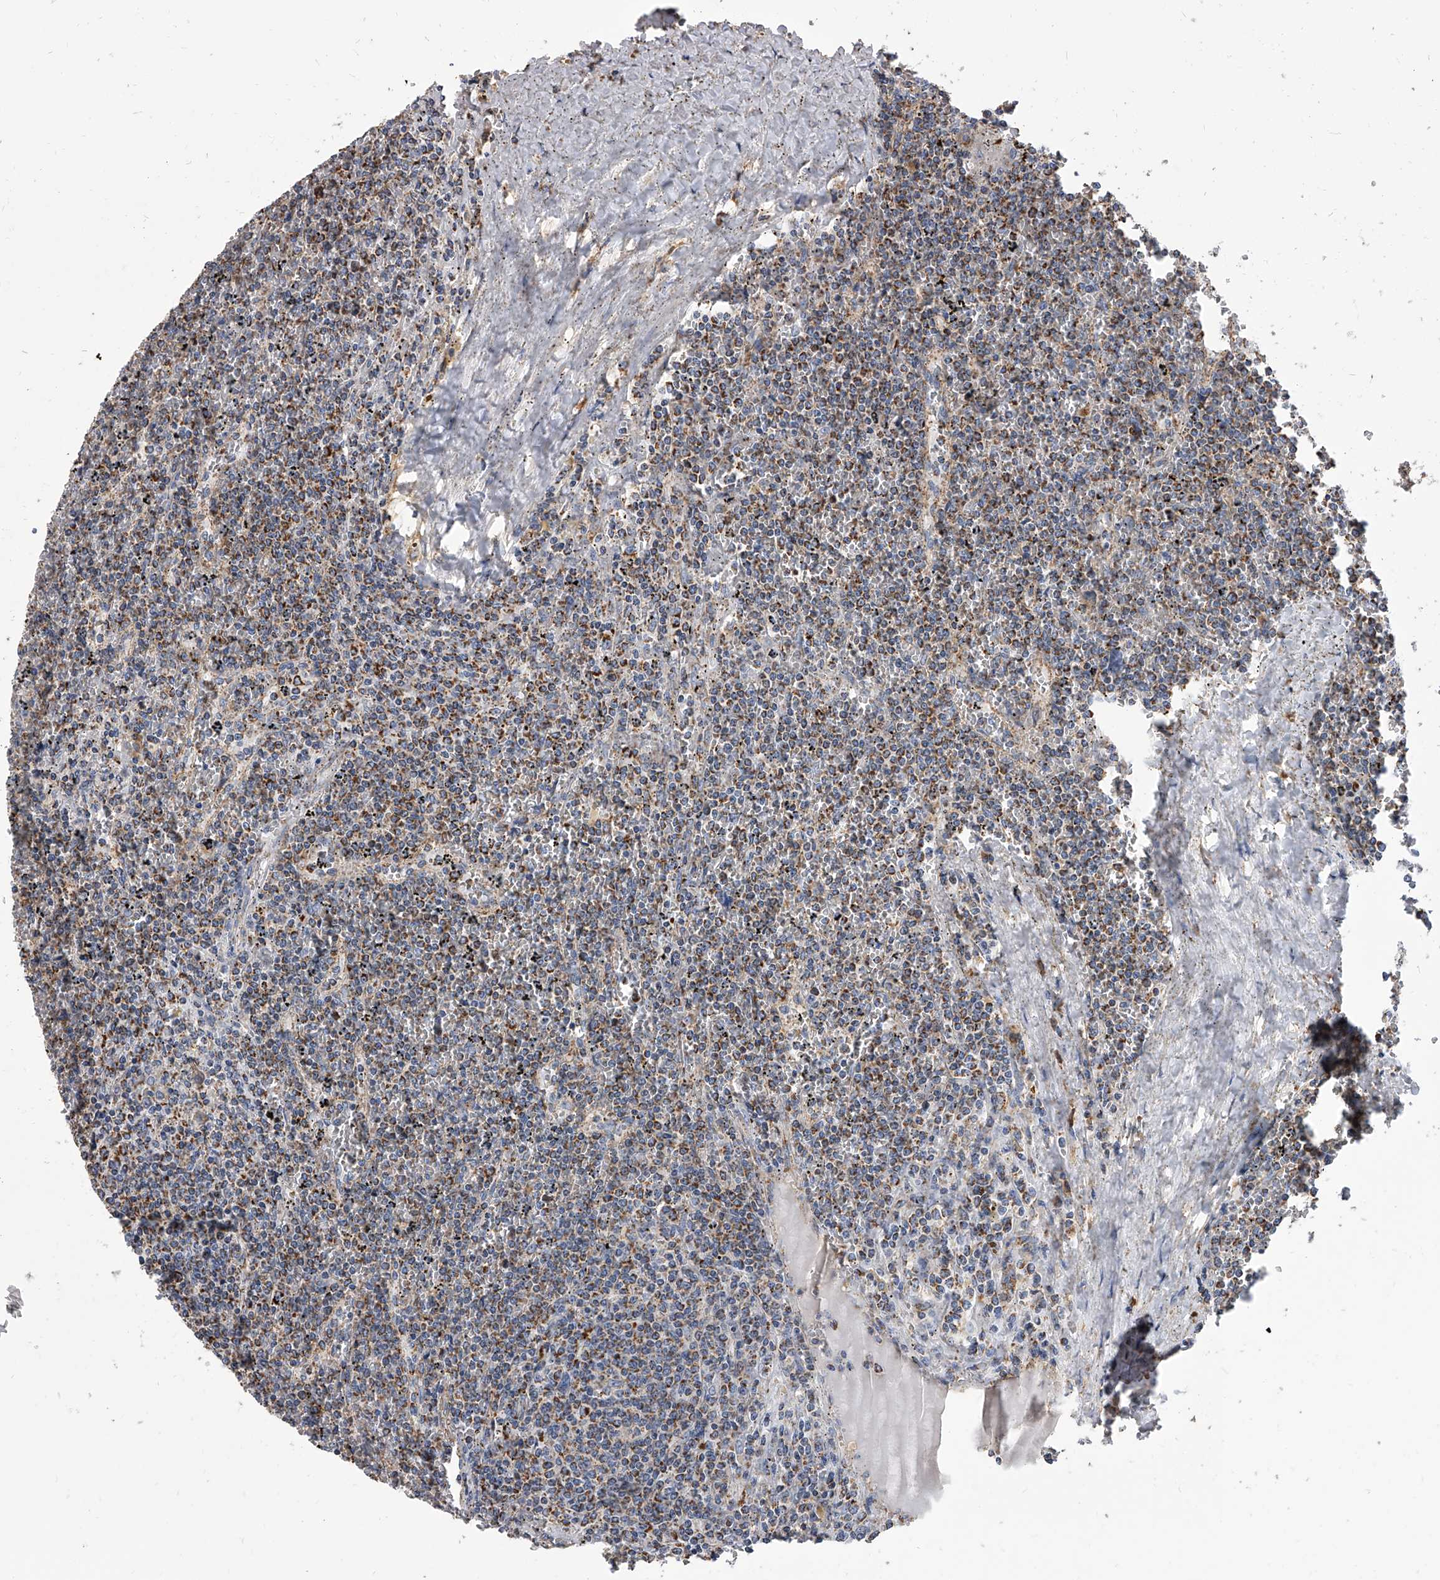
{"staining": {"intensity": "moderate", "quantity": "25%-75%", "location": "cytoplasmic/membranous"}, "tissue": "lymphoma", "cell_type": "Tumor cells", "image_type": "cancer", "snomed": [{"axis": "morphology", "description": "Malignant lymphoma, non-Hodgkin's type, Low grade"}, {"axis": "topography", "description": "Spleen"}], "caption": "Immunohistochemistry (IHC) staining of lymphoma, which reveals medium levels of moderate cytoplasmic/membranous staining in about 25%-75% of tumor cells indicating moderate cytoplasmic/membranous protein staining. The staining was performed using DAB (3,3'-diaminobenzidine) (brown) for protein detection and nuclei were counterstained in hematoxylin (blue).", "gene": "MRPL28", "patient": {"sex": "female", "age": 19}}